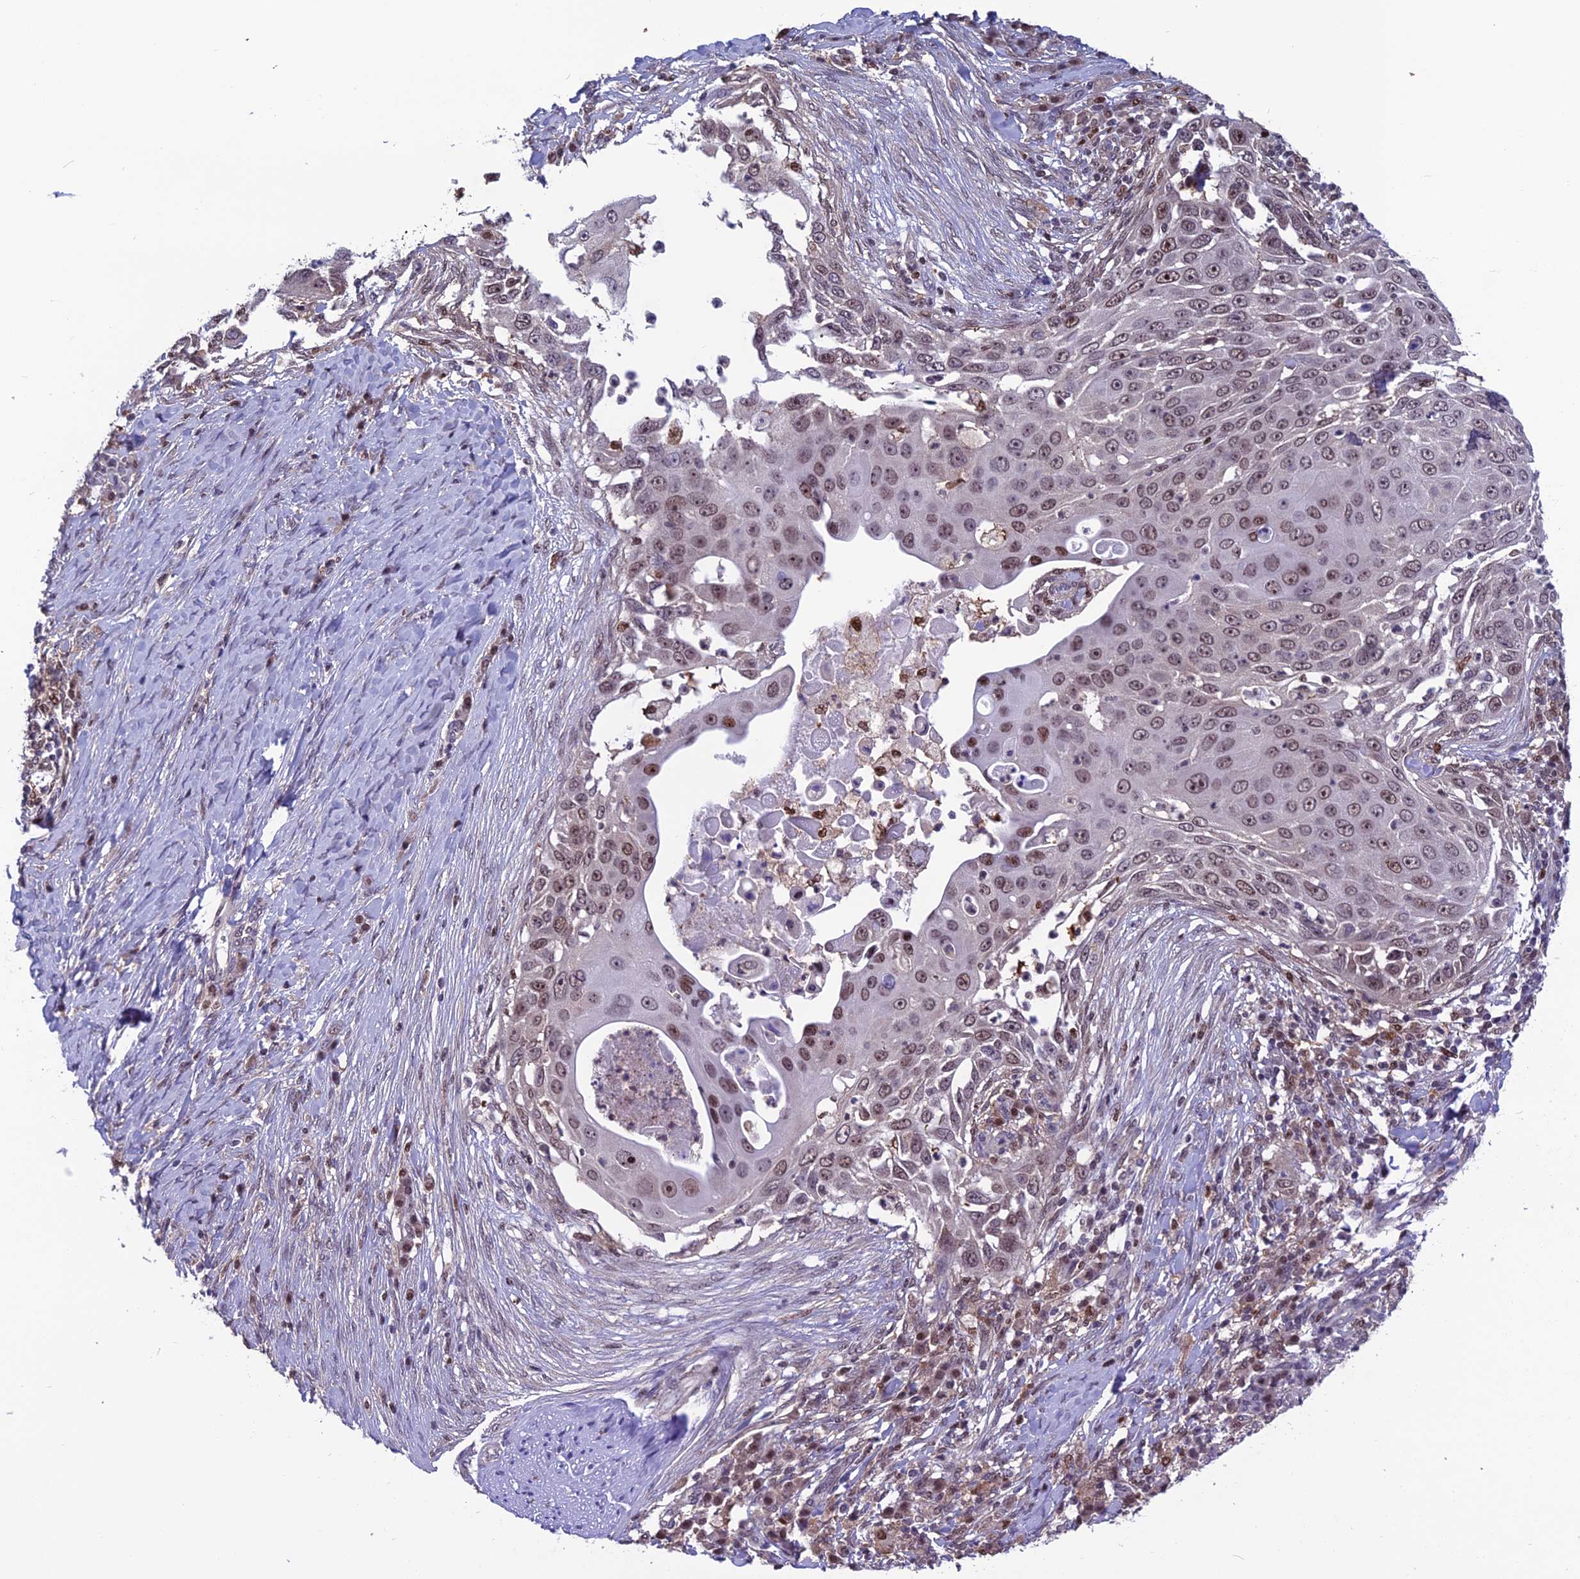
{"staining": {"intensity": "moderate", "quantity": ">75%", "location": "nuclear"}, "tissue": "skin cancer", "cell_type": "Tumor cells", "image_type": "cancer", "snomed": [{"axis": "morphology", "description": "Squamous cell carcinoma, NOS"}, {"axis": "topography", "description": "Skin"}], "caption": "Skin squamous cell carcinoma tissue displays moderate nuclear positivity in about >75% of tumor cells (brown staining indicates protein expression, while blue staining denotes nuclei).", "gene": "MIS12", "patient": {"sex": "female", "age": 44}}